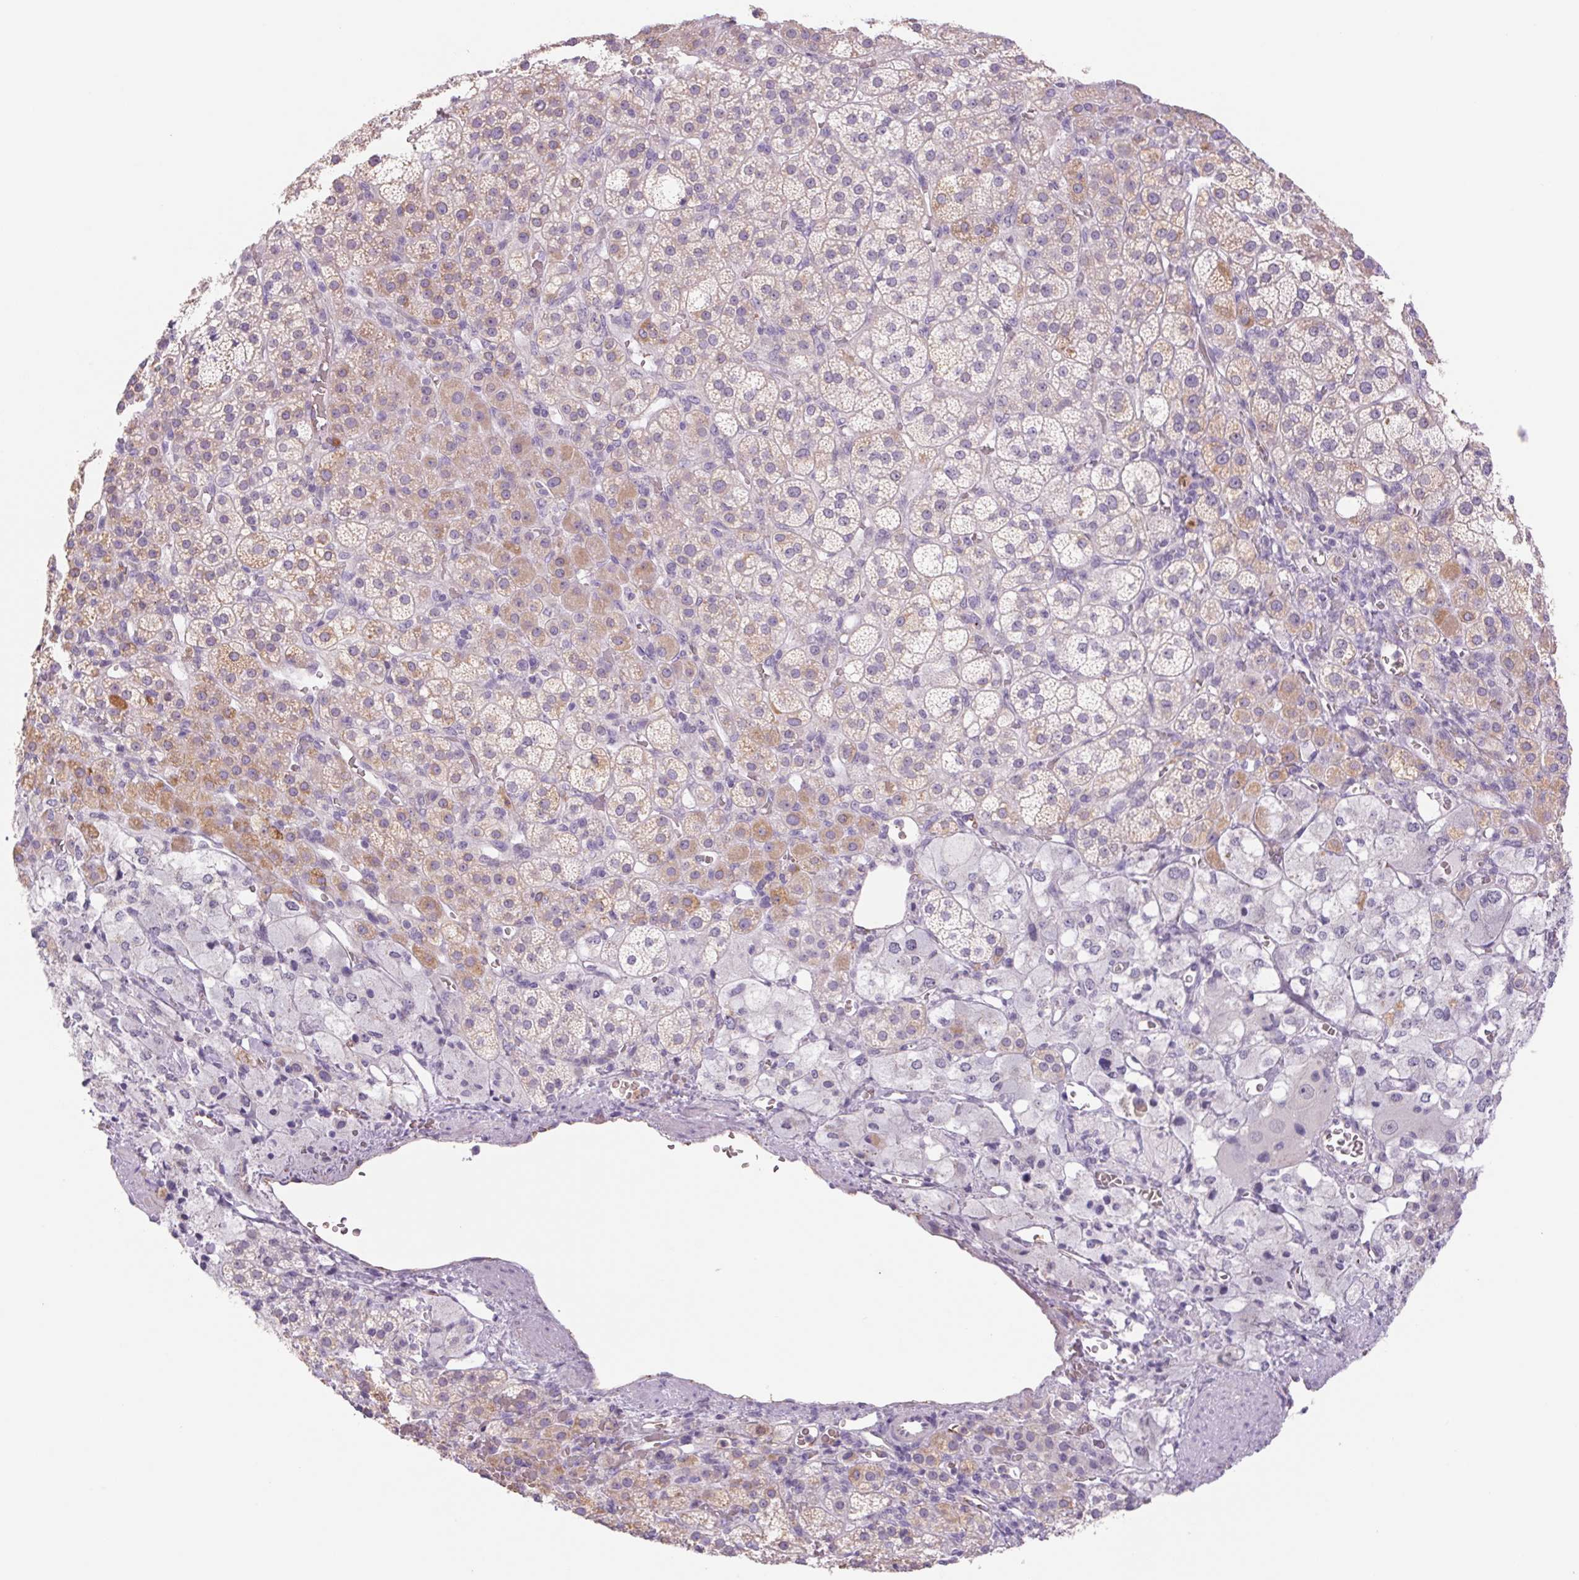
{"staining": {"intensity": "weak", "quantity": "25%-75%", "location": "cytoplasmic/membranous"}, "tissue": "adrenal gland", "cell_type": "Glandular cells", "image_type": "normal", "snomed": [{"axis": "morphology", "description": "Normal tissue, NOS"}, {"axis": "topography", "description": "Adrenal gland"}], "caption": "DAB immunohistochemical staining of normal adrenal gland shows weak cytoplasmic/membranous protein staining in approximately 25%-75% of glandular cells. (brown staining indicates protein expression, while blue staining denotes nuclei).", "gene": "IGFL3", "patient": {"sex": "female", "age": 60}}